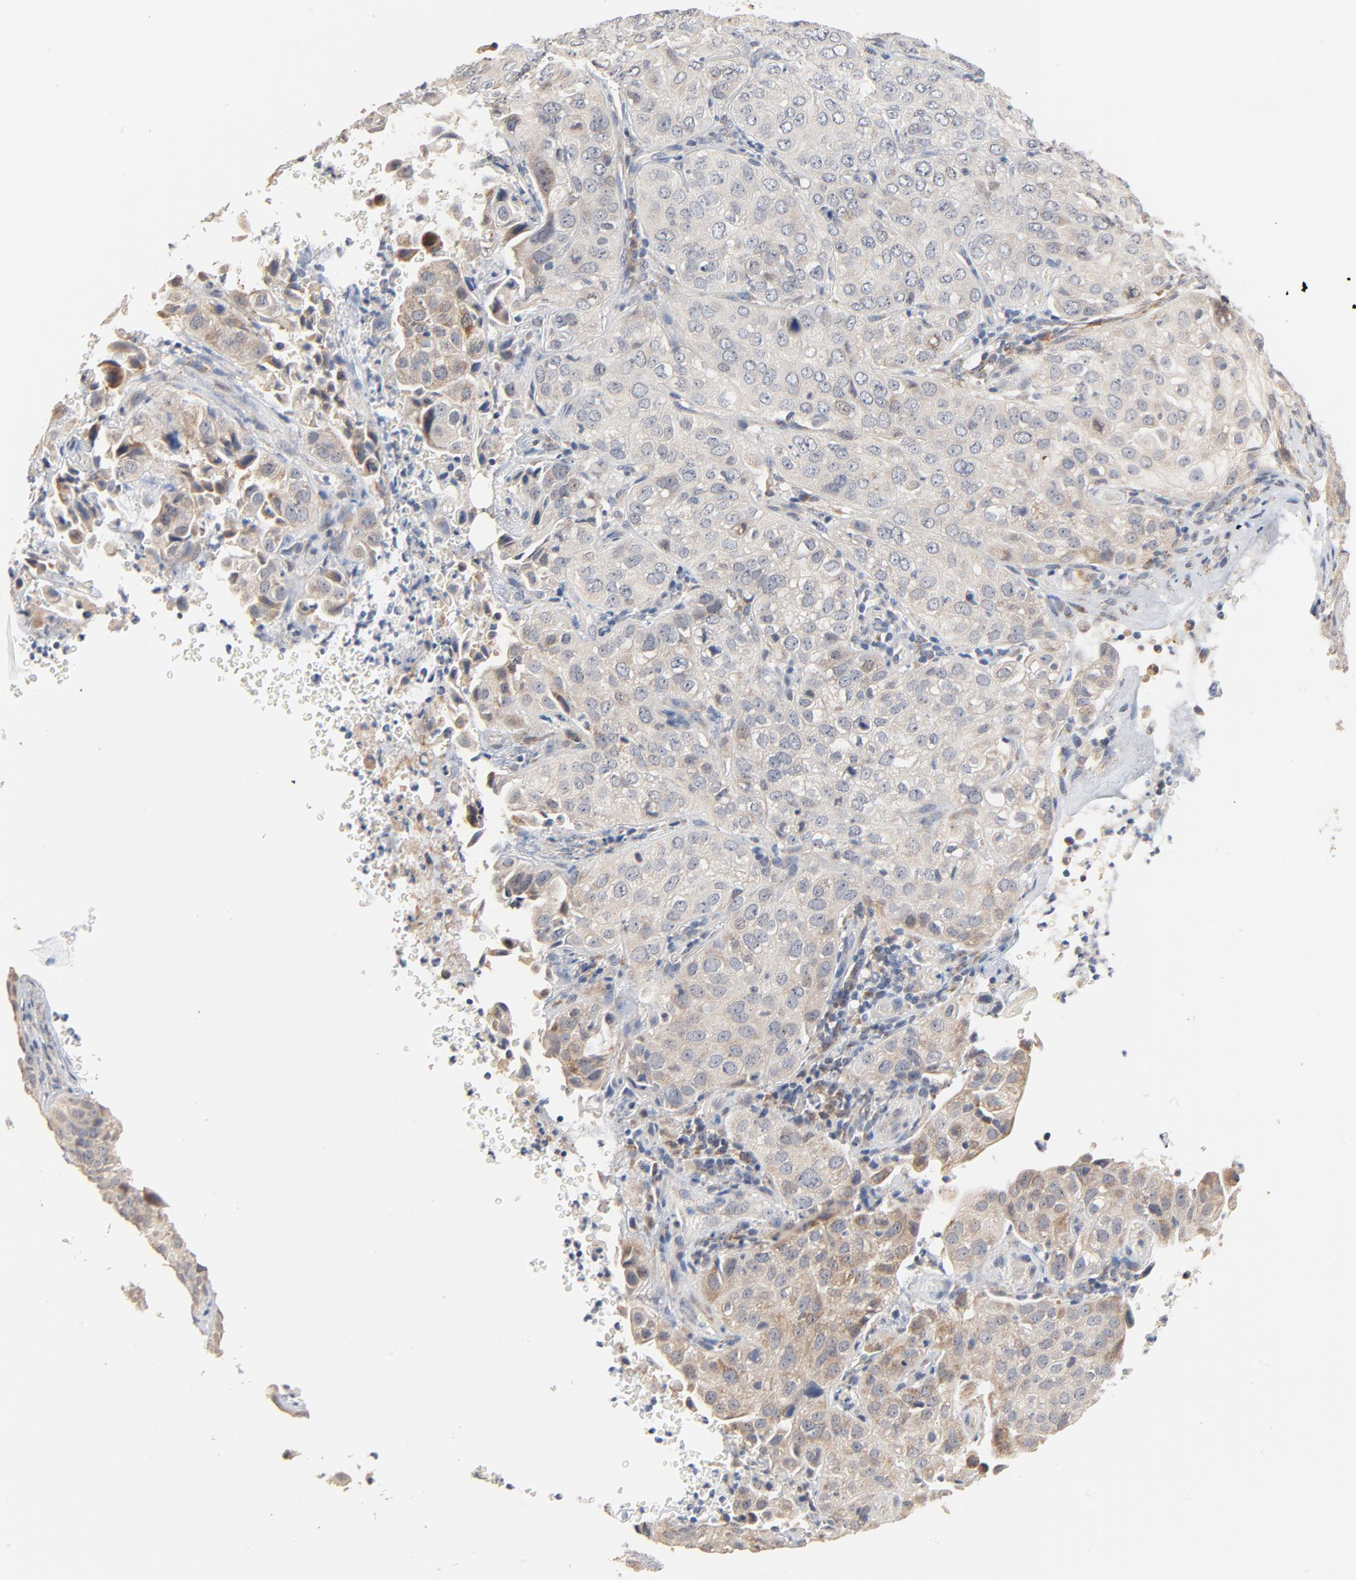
{"staining": {"intensity": "moderate", "quantity": "<25%", "location": "cytoplasmic/membranous"}, "tissue": "cervical cancer", "cell_type": "Tumor cells", "image_type": "cancer", "snomed": [{"axis": "morphology", "description": "Squamous cell carcinoma, NOS"}, {"axis": "topography", "description": "Cervix"}], "caption": "Immunohistochemistry (DAB (3,3'-diaminobenzidine)) staining of human squamous cell carcinoma (cervical) demonstrates moderate cytoplasmic/membranous protein expression in about <25% of tumor cells.", "gene": "ZDHHC8", "patient": {"sex": "female", "age": 38}}